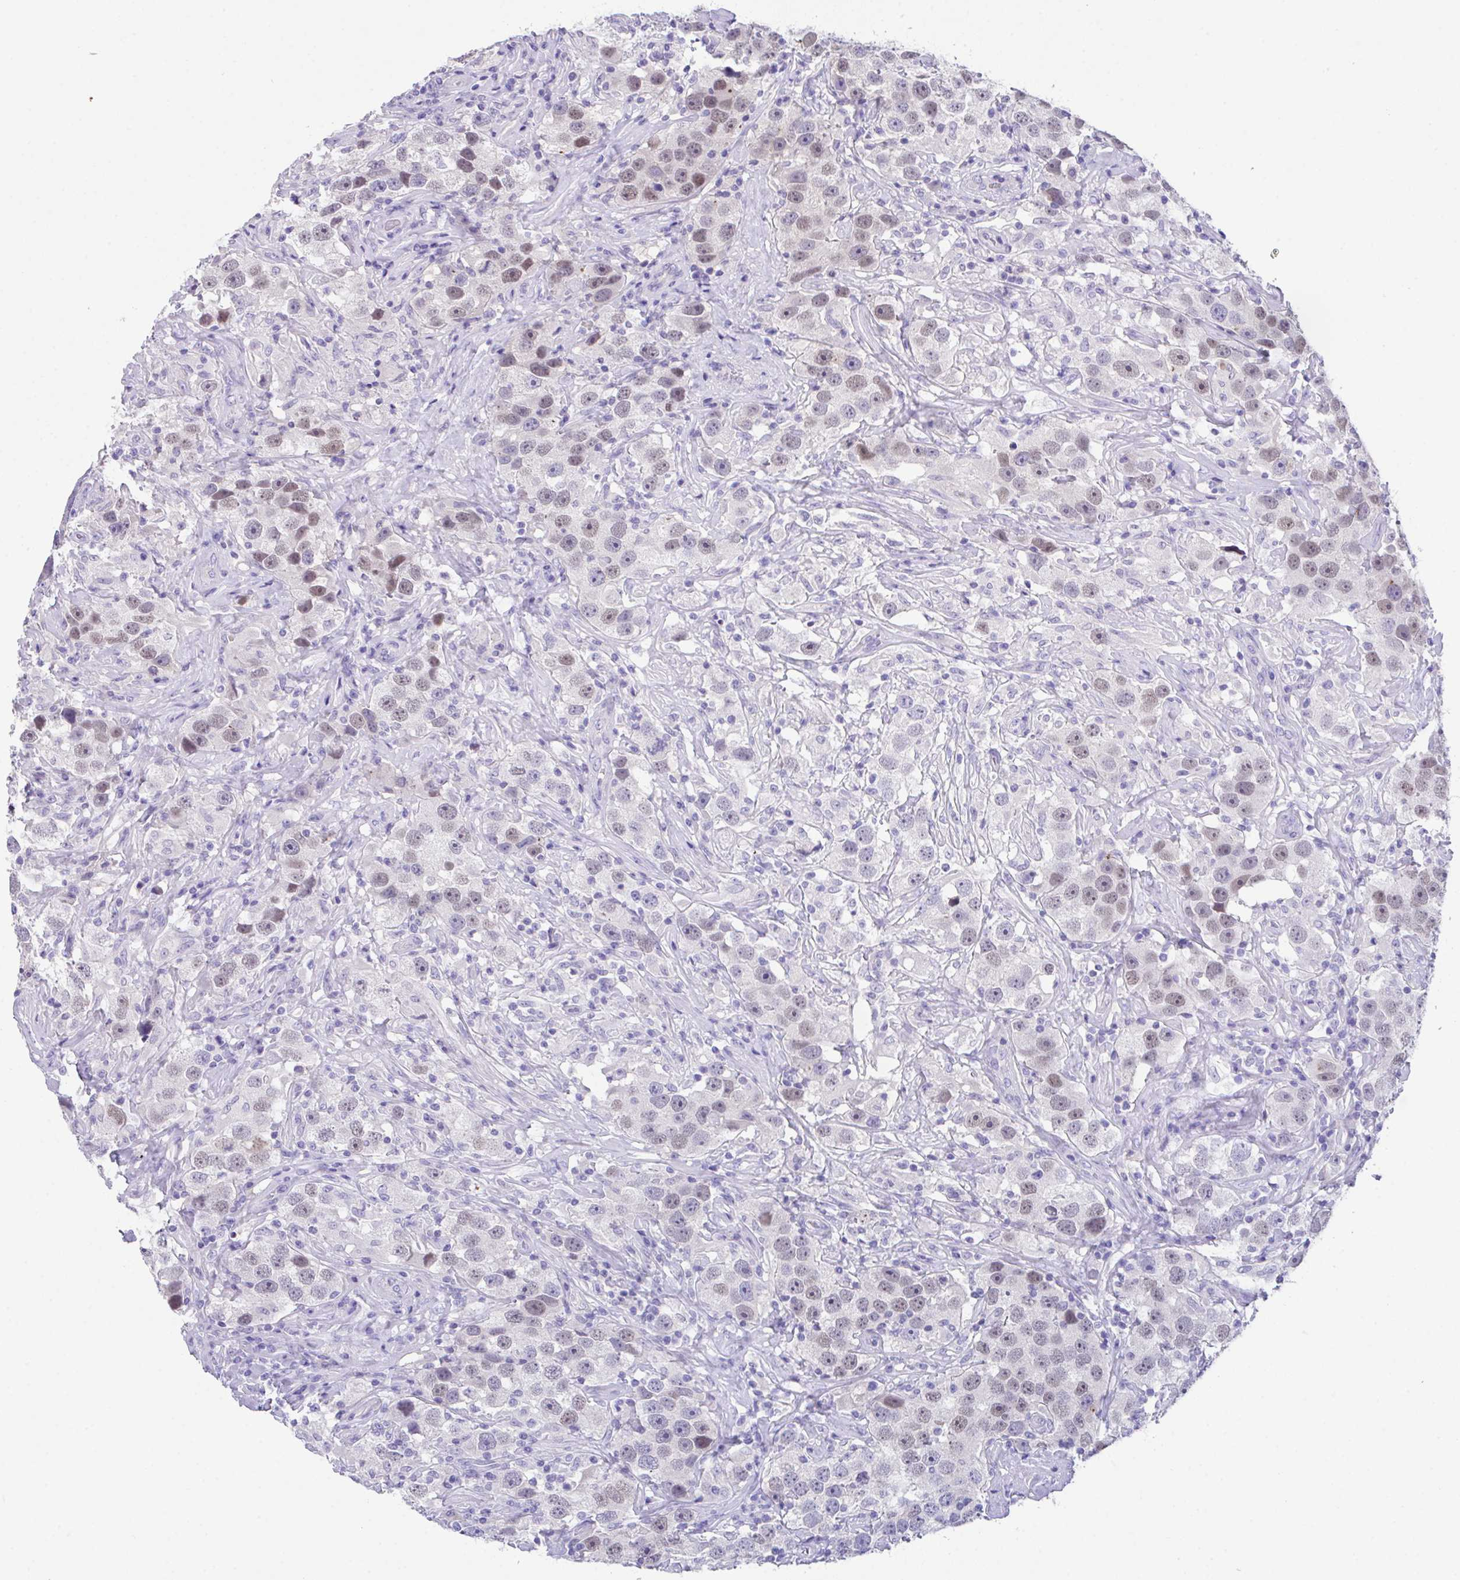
{"staining": {"intensity": "moderate", "quantity": ">75%", "location": "nuclear"}, "tissue": "testis cancer", "cell_type": "Tumor cells", "image_type": "cancer", "snomed": [{"axis": "morphology", "description": "Seminoma, NOS"}, {"axis": "topography", "description": "Testis"}], "caption": "The micrograph reveals immunohistochemical staining of testis seminoma. There is moderate nuclear positivity is appreciated in about >75% of tumor cells.", "gene": "HACD4", "patient": {"sex": "male", "age": 49}}